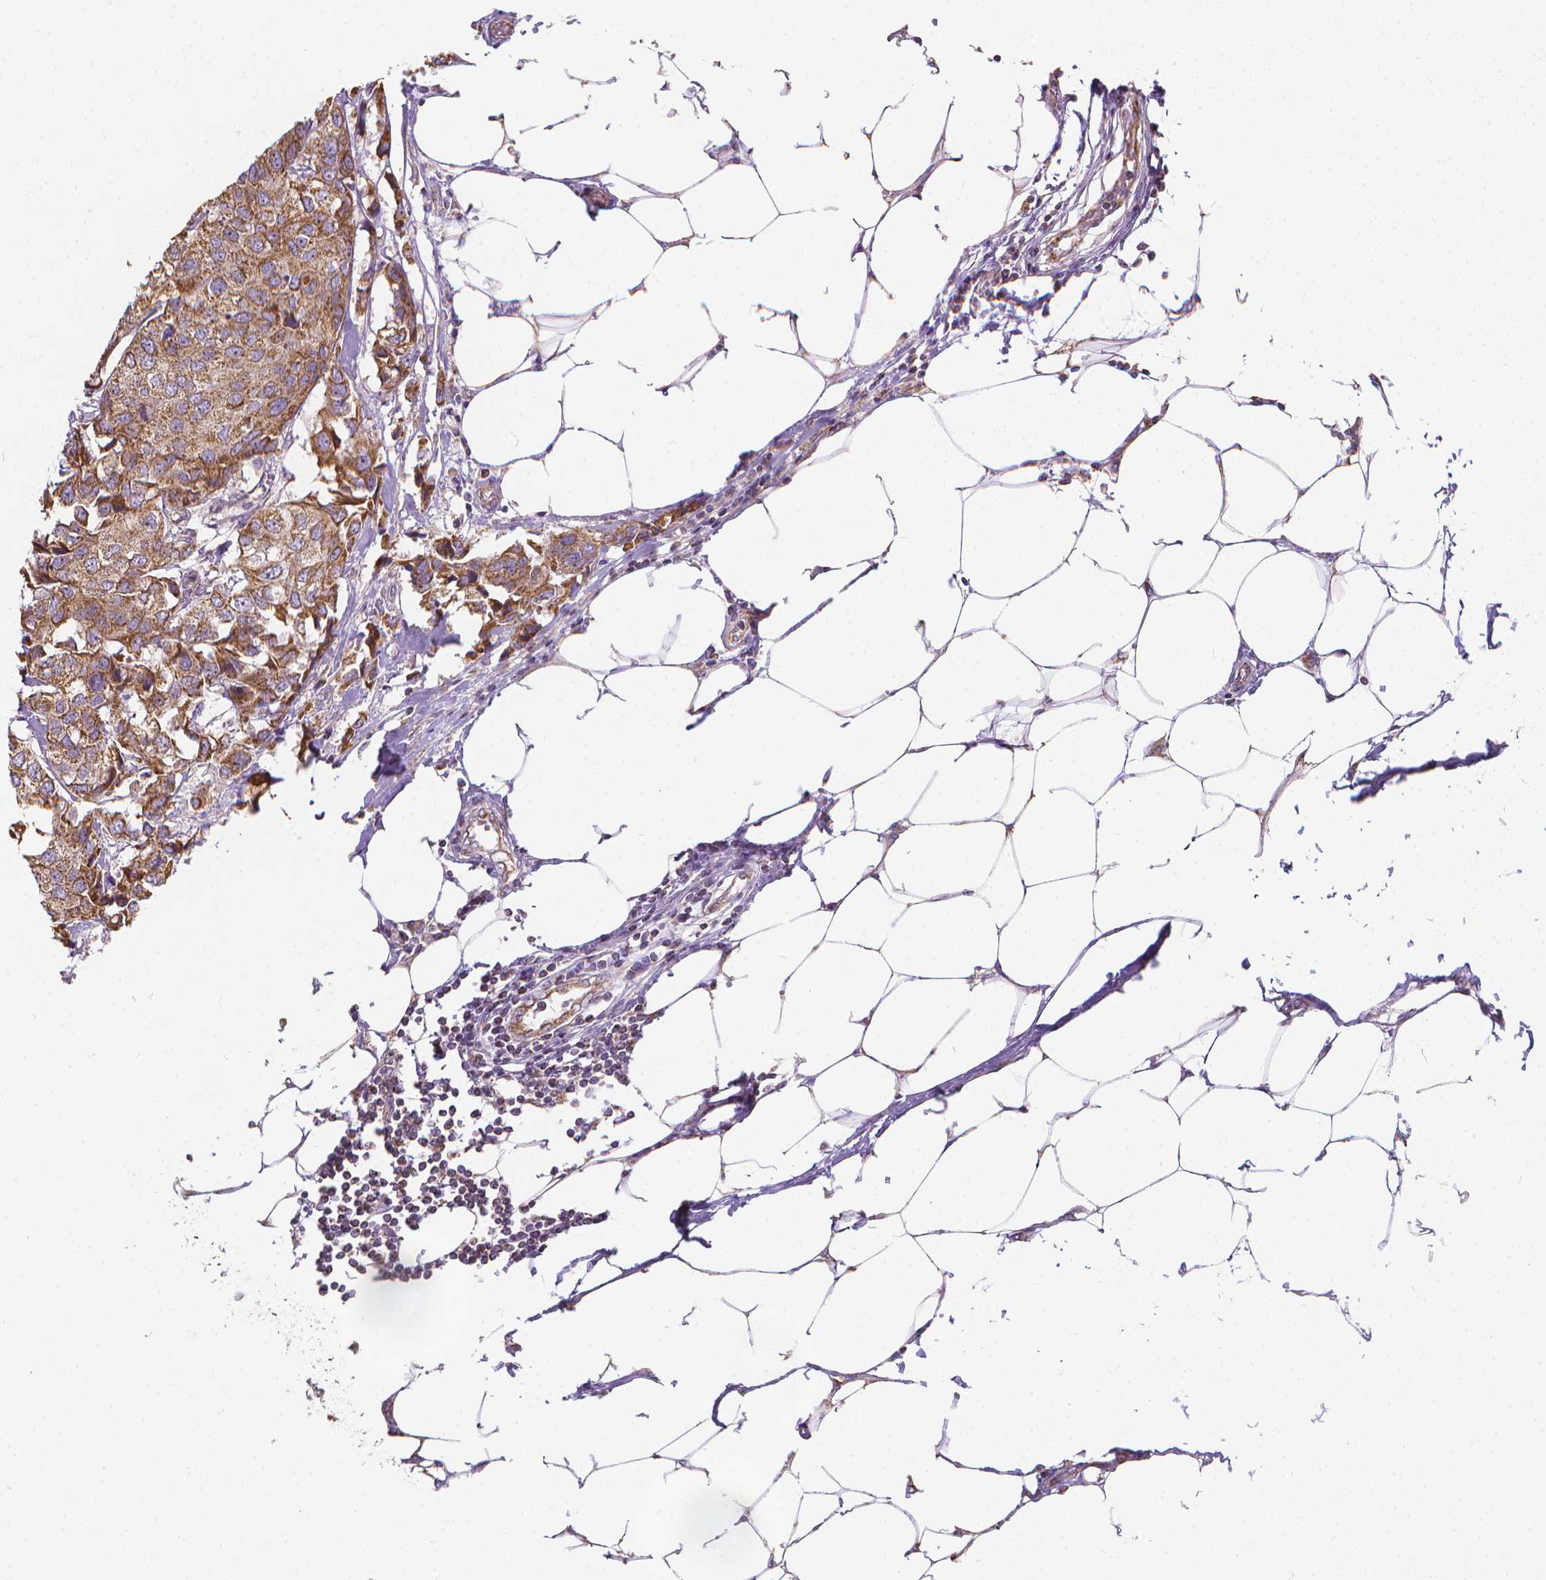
{"staining": {"intensity": "moderate", "quantity": ">75%", "location": "cytoplasmic/membranous"}, "tissue": "breast cancer", "cell_type": "Tumor cells", "image_type": "cancer", "snomed": [{"axis": "morphology", "description": "Duct carcinoma"}, {"axis": "topography", "description": "Breast"}], "caption": "Protein staining shows moderate cytoplasmic/membranous expression in about >75% of tumor cells in breast cancer (invasive ductal carcinoma). (DAB (3,3'-diaminobenzidine) IHC with brightfield microscopy, high magnification).", "gene": "SNCAIP", "patient": {"sex": "female", "age": 80}}